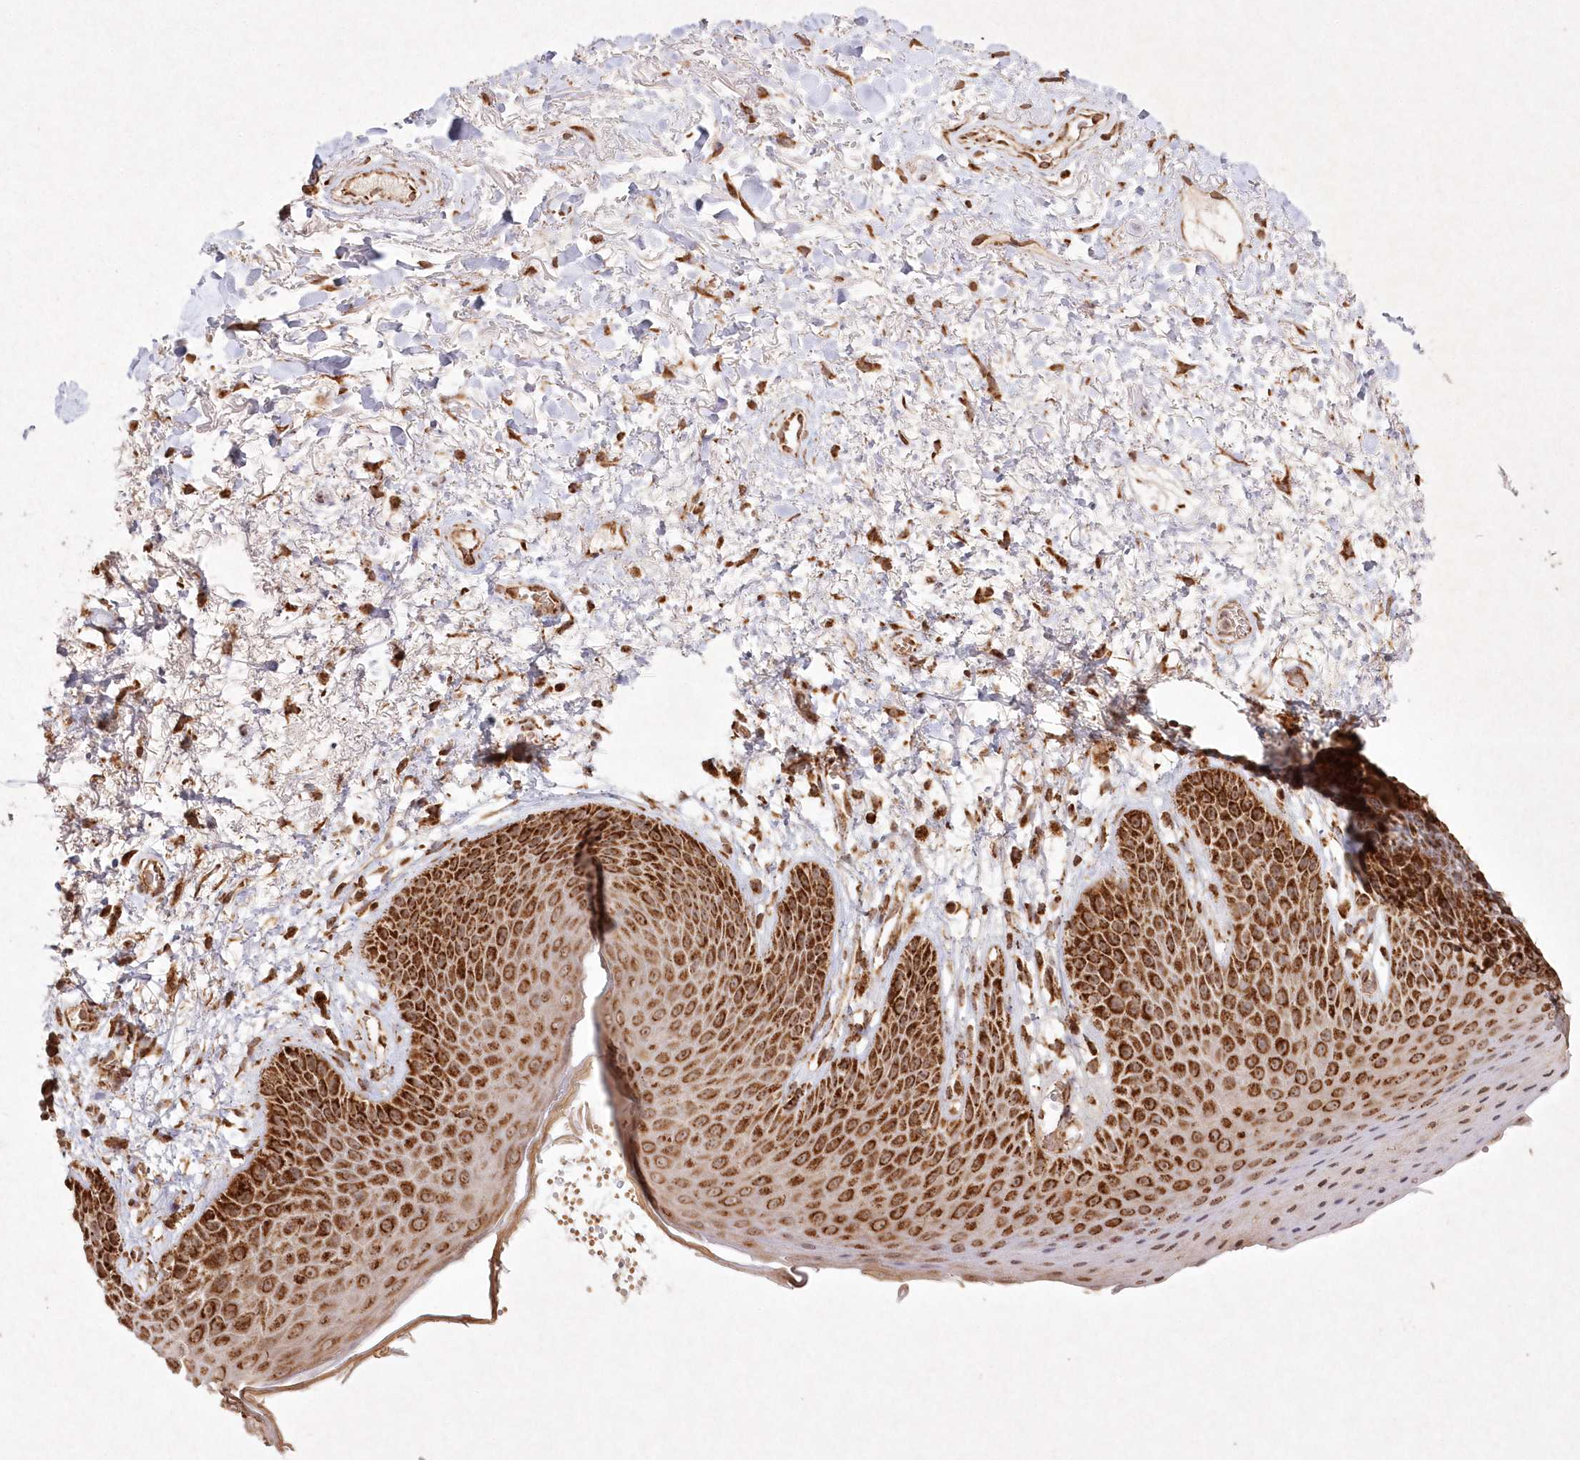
{"staining": {"intensity": "strong", "quantity": ">75%", "location": "cytoplasmic/membranous"}, "tissue": "skin", "cell_type": "Epidermal cells", "image_type": "normal", "snomed": [{"axis": "morphology", "description": "Normal tissue, NOS"}, {"axis": "topography", "description": "Anal"}], "caption": "Protein expression analysis of unremarkable skin exhibits strong cytoplasmic/membranous expression in about >75% of epidermal cells. (DAB = brown stain, brightfield microscopy at high magnification).", "gene": "LRPPRC", "patient": {"sex": "male", "age": 74}}